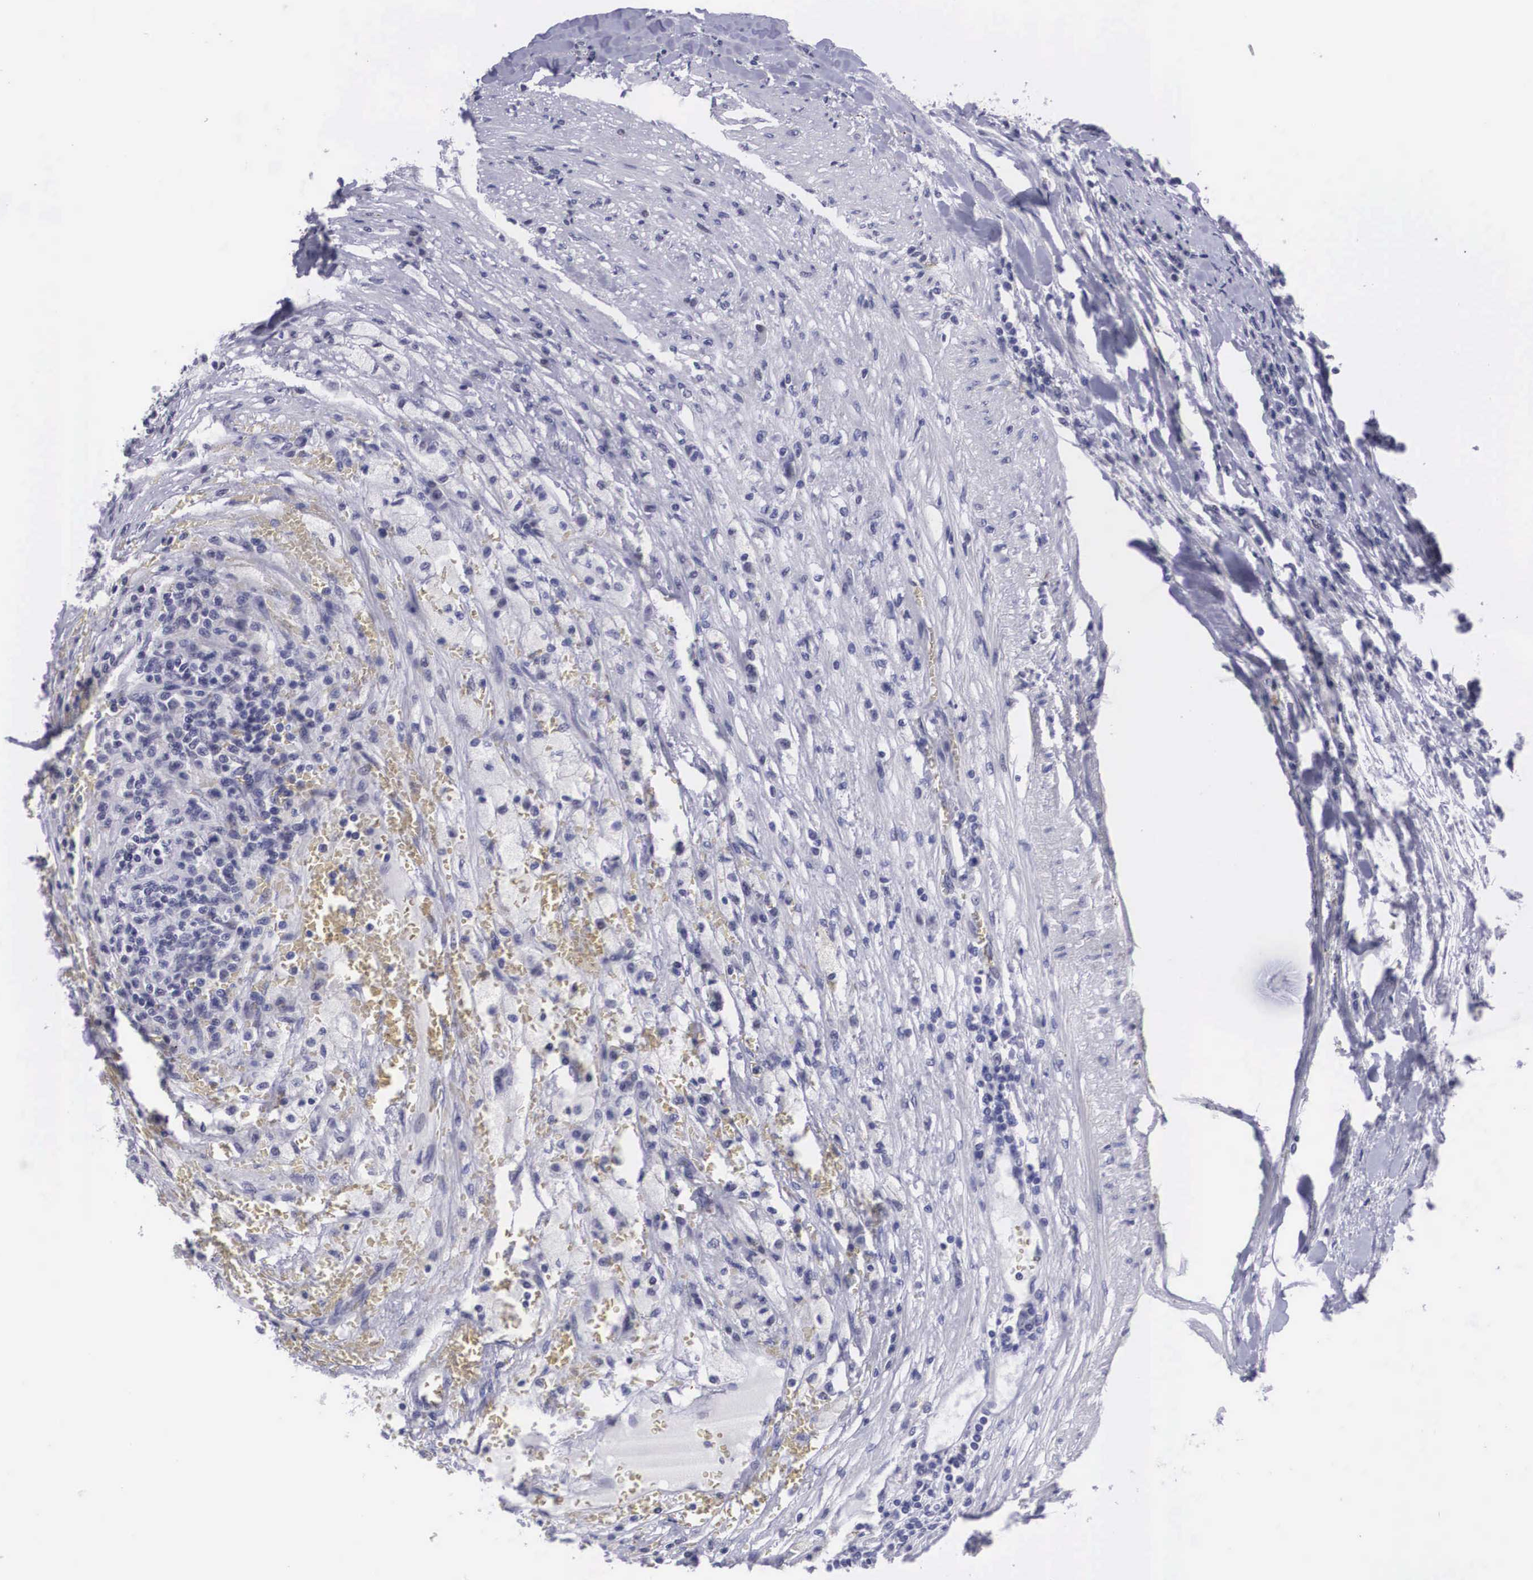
{"staining": {"intensity": "negative", "quantity": "none", "location": "none"}, "tissue": "renal cancer", "cell_type": "Tumor cells", "image_type": "cancer", "snomed": [{"axis": "morphology", "description": "Normal tissue, NOS"}, {"axis": "morphology", "description": "Adenocarcinoma, NOS"}, {"axis": "topography", "description": "Kidney"}], "caption": "Tumor cells show no significant protein positivity in renal adenocarcinoma.", "gene": "C22orf31", "patient": {"sex": "male", "age": 71}}